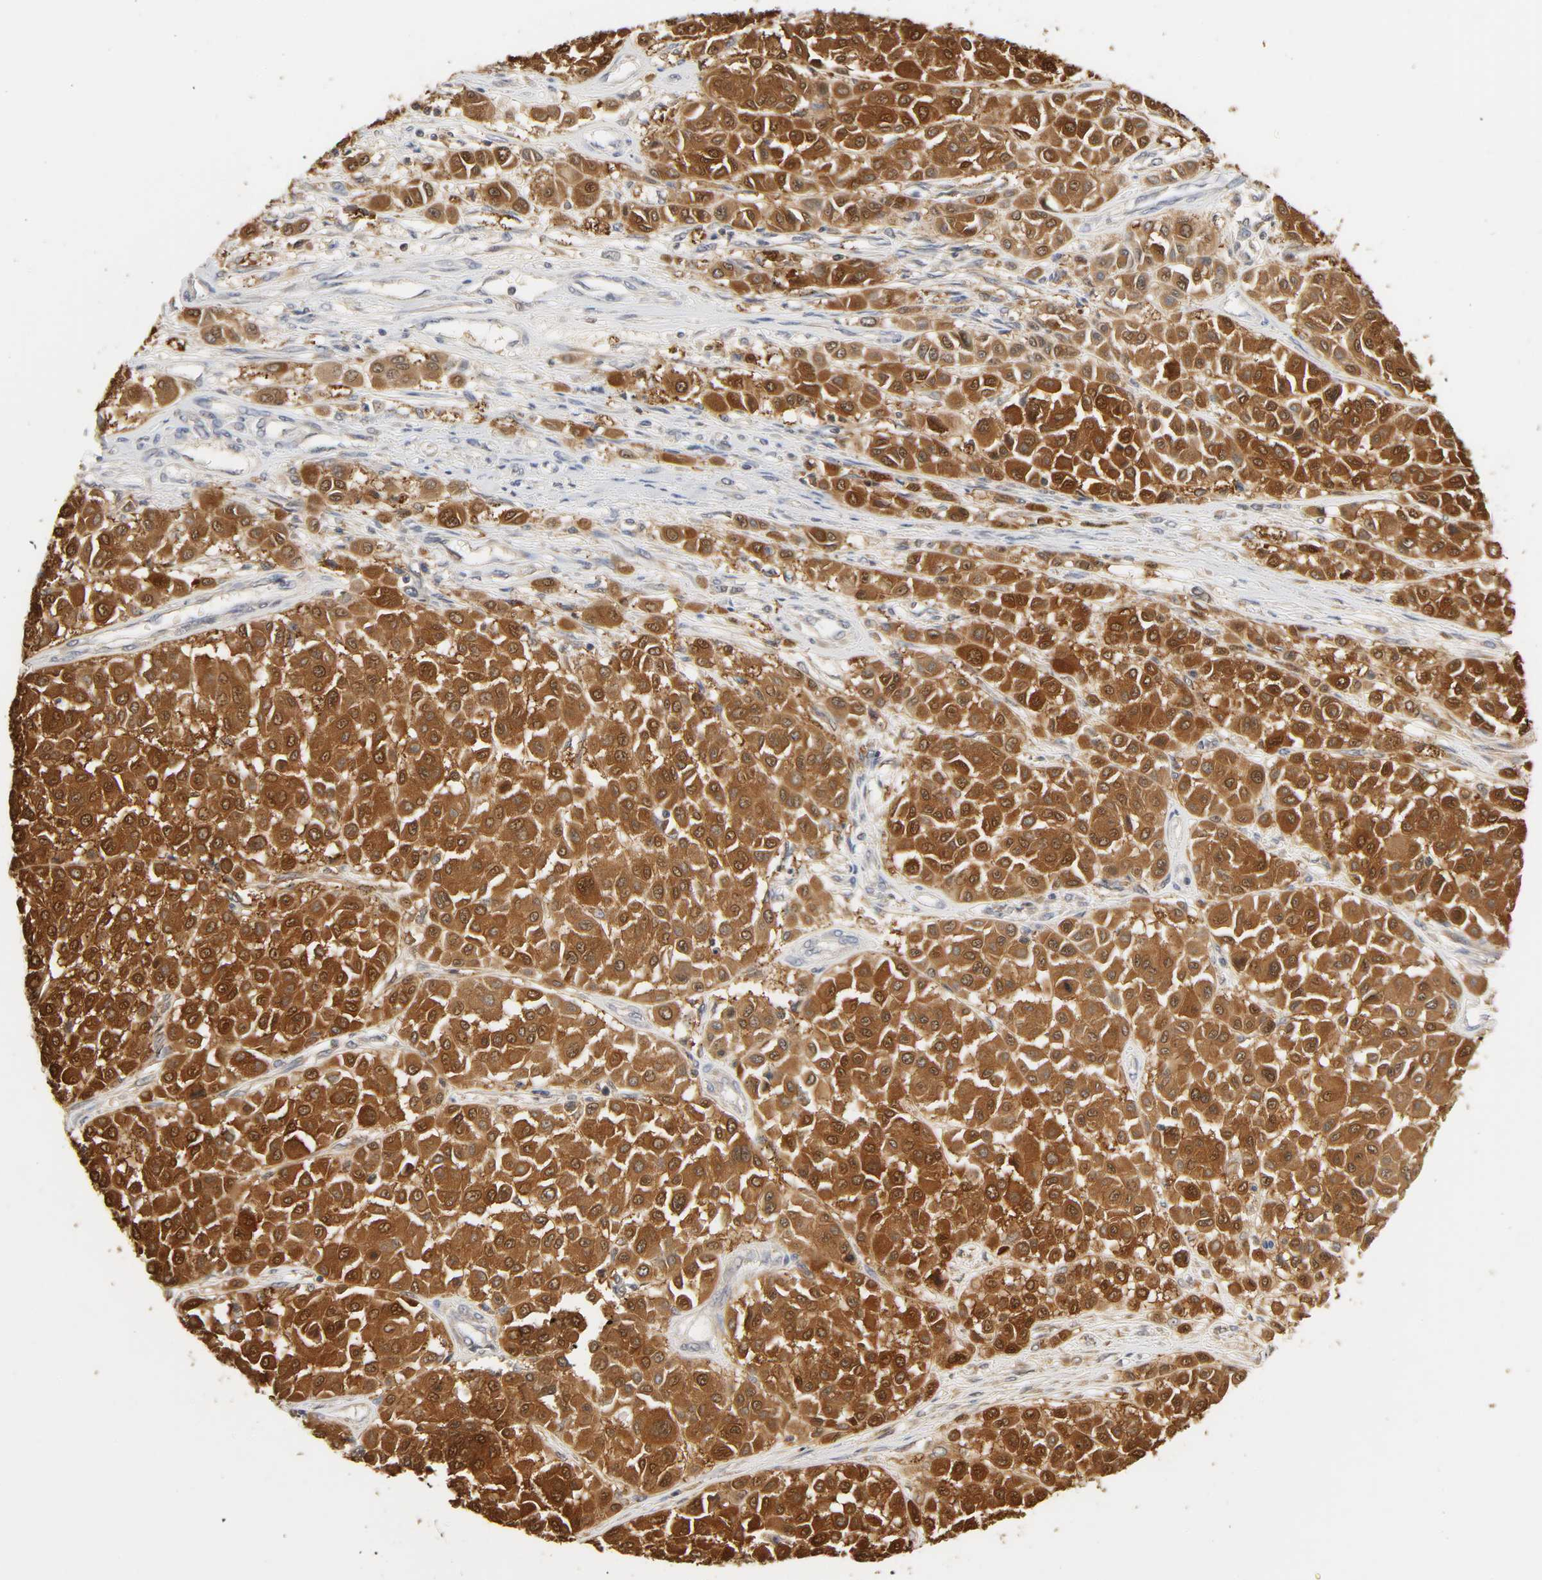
{"staining": {"intensity": "strong", "quantity": ">75%", "location": "cytoplasmic/membranous"}, "tissue": "melanoma", "cell_type": "Tumor cells", "image_type": "cancer", "snomed": [{"axis": "morphology", "description": "Malignant melanoma, Metastatic site"}, {"axis": "topography", "description": "Soft tissue"}], "caption": "Protein staining demonstrates strong cytoplasmic/membranous positivity in about >75% of tumor cells in malignant melanoma (metastatic site).", "gene": "MIF", "patient": {"sex": "male", "age": 41}}